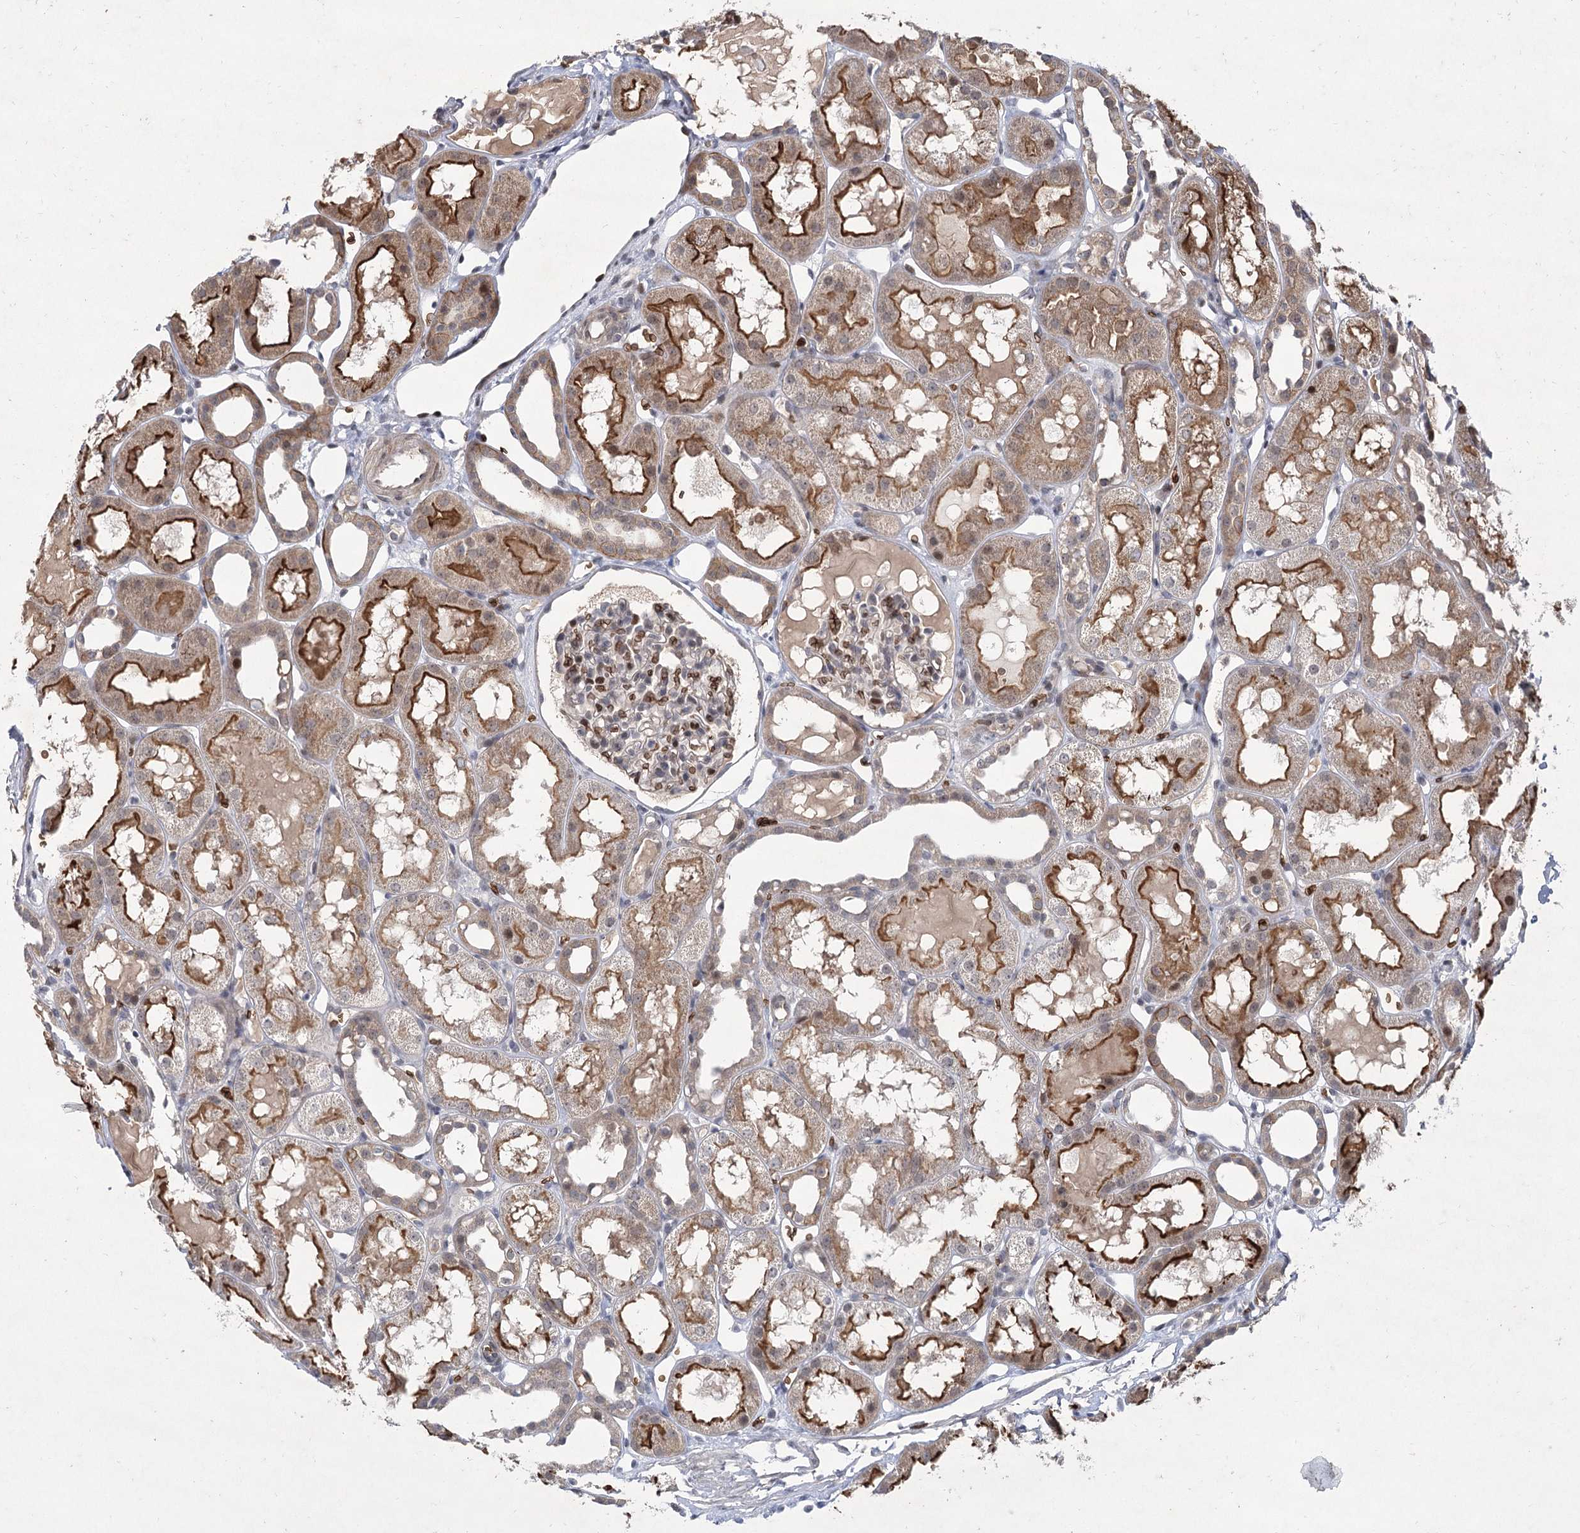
{"staining": {"intensity": "moderate", "quantity": "<25%", "location": "nuclear"}, "tissue": "kidney", "cell_type": "Cells in glomeruli", "image_type": "normal", "snomed": [{"axis": "morphology", "description": "Normal tissue, NOS"}, {"axis": "topography", "description": "Kidney"}, {"axis": "topography", "description": "Urinary bladder"}], "caption": "The photomicrograph shows immunohistochemical staining of normal kidney. There is moderate nuclear positivity is seen in about <25% of cells in glomeruli.", "gene": "NSMCE4A", "patient": {"sex": "male", "age": 16}}